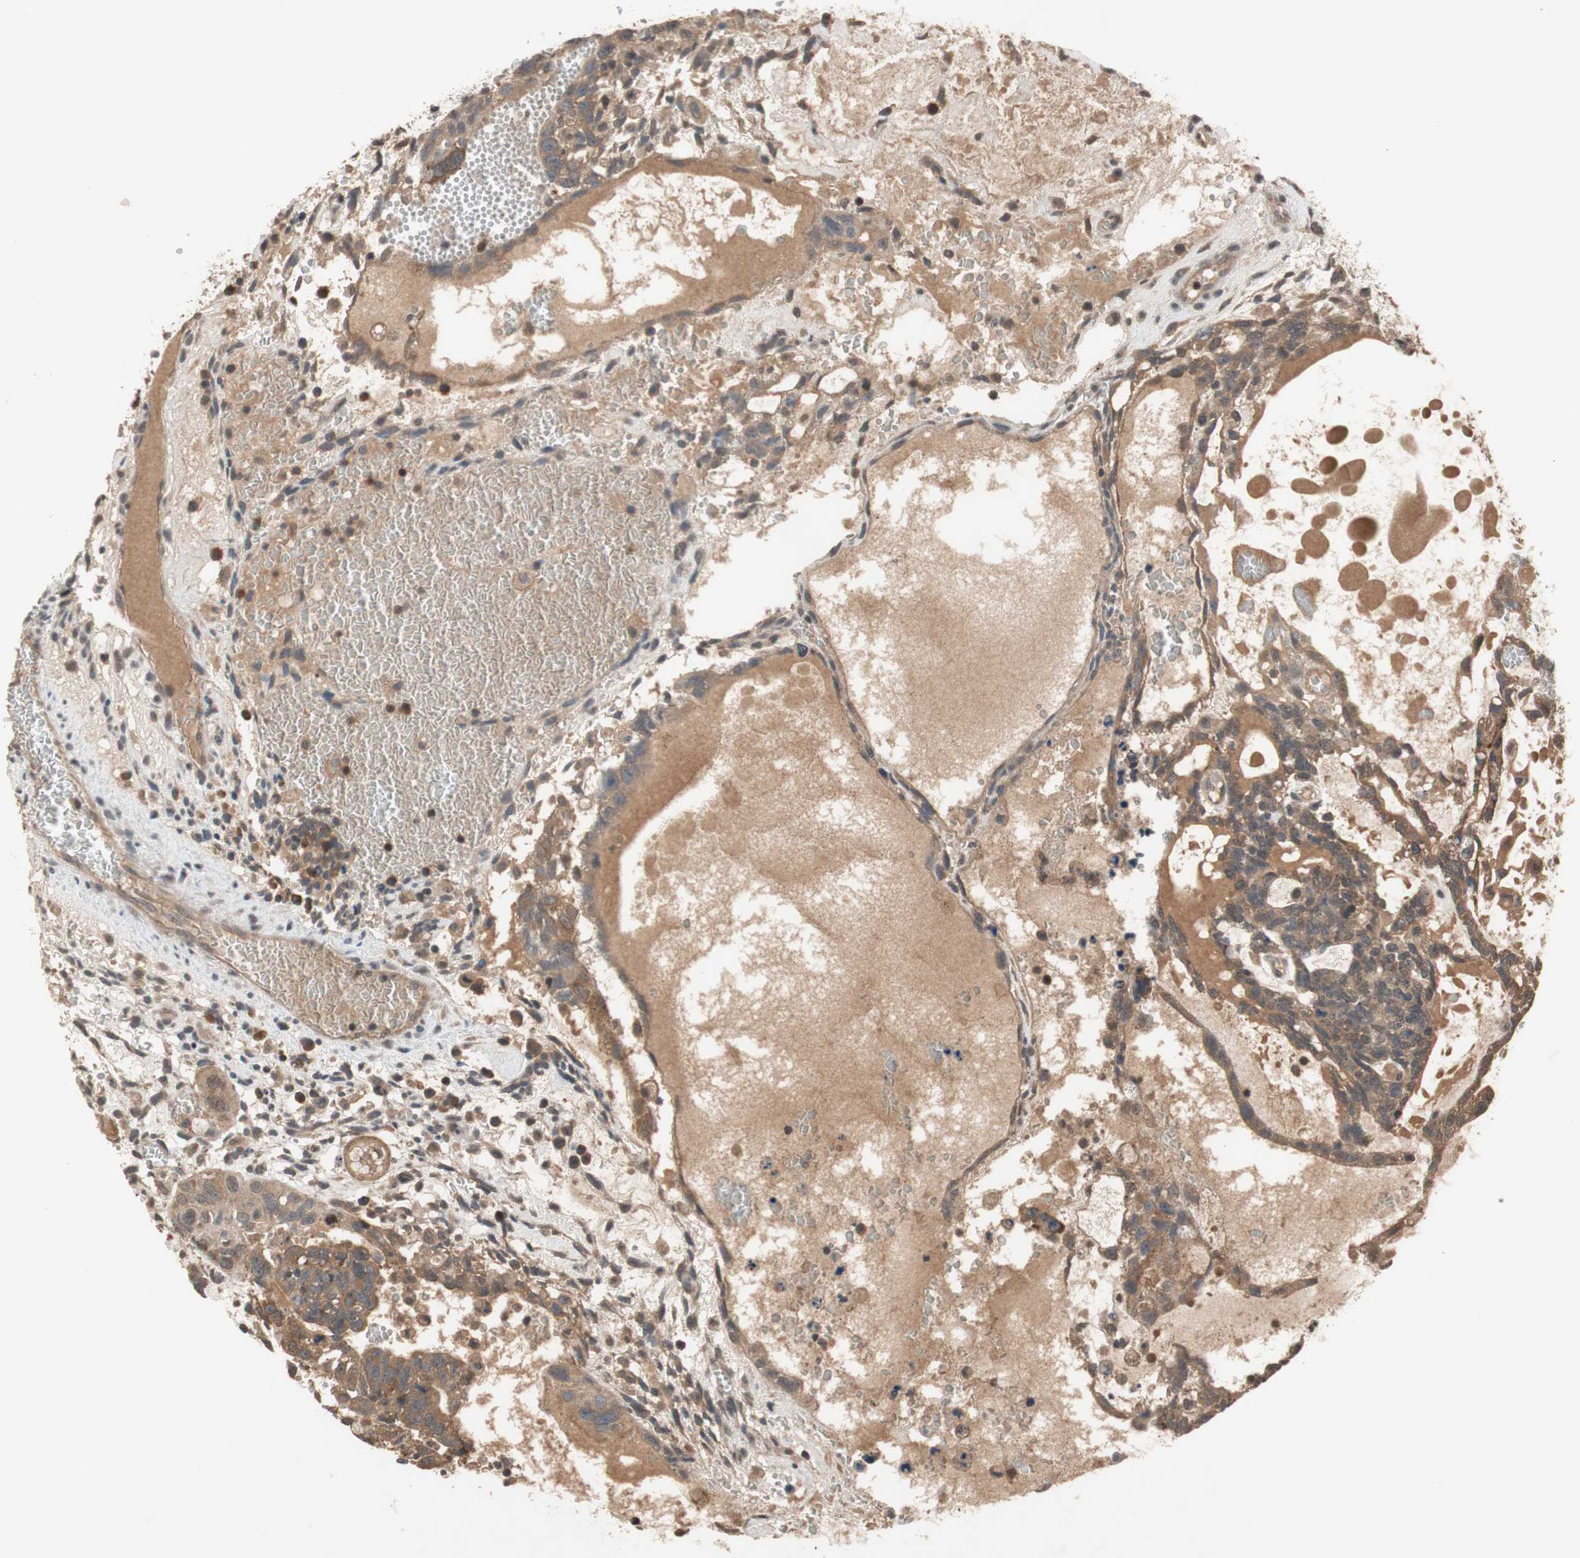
{"staining": {"intensity": "moderate", "quantity": ">75%", "location": "cytoplasmic/membranous"}, "tissue": "testis cancer", "cell_type": "Tumor cells", "image_type": "cancer", "snomed": [{"axis": "morphology", "description": "Seminoma, NOS"}, {"axis": "morphology", "description": "Carcinoma, Embryonal, NOS"}, {"axis": "topography", "description": "Testis"}], "caption": "Approximately >75% of tumor cells in human testis cancer (embryonal carcinoma) display moderate cytoplasmic/membranous protein expression as visualized by brown immunohistochemical staining.", "gene": "TMEM230", "patient": {"sex": "male", "age": 52}}